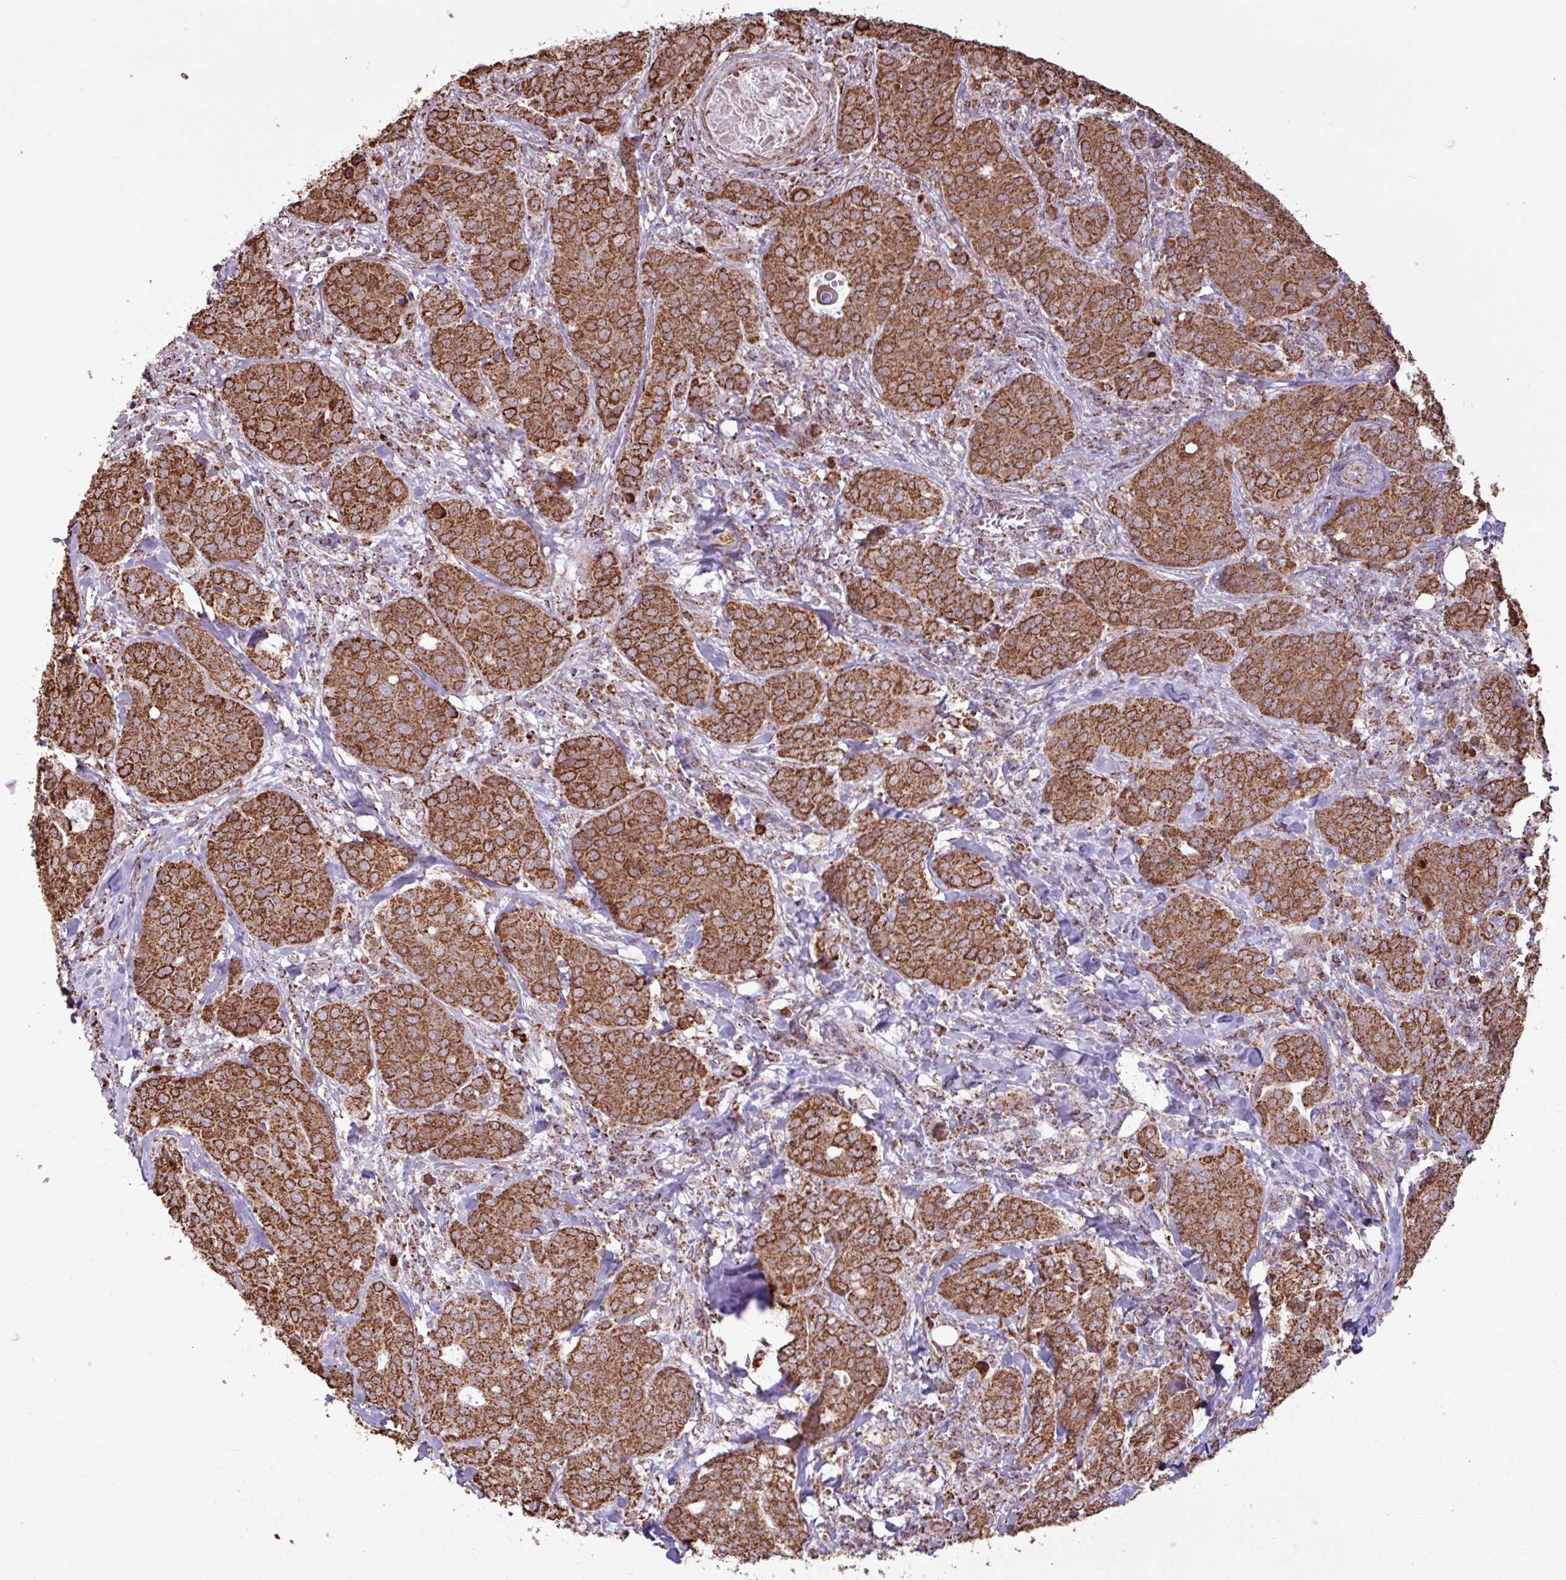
{"staining": {"intensity": "strong", "quantity": ">75%", "location": "cytoplasmic/membranous"}, "tissue": "breast cancer", "cell_type": "Tumor cells", "image_type": "cancer", "snomed": [{"axis": "morphology", "description": "Duct carcinoma"}, {"axis": "topography", "description": "Breast"}], "caption": "Immunohistochemical staining of breast cancer (intraductal carcinoma) shows high levels of strong cytoplasmic/membranous protein positivity in approximately >75% of tumor cells.", "gene": "ALG8", "patient": {"sex": "female", "age": 43}}